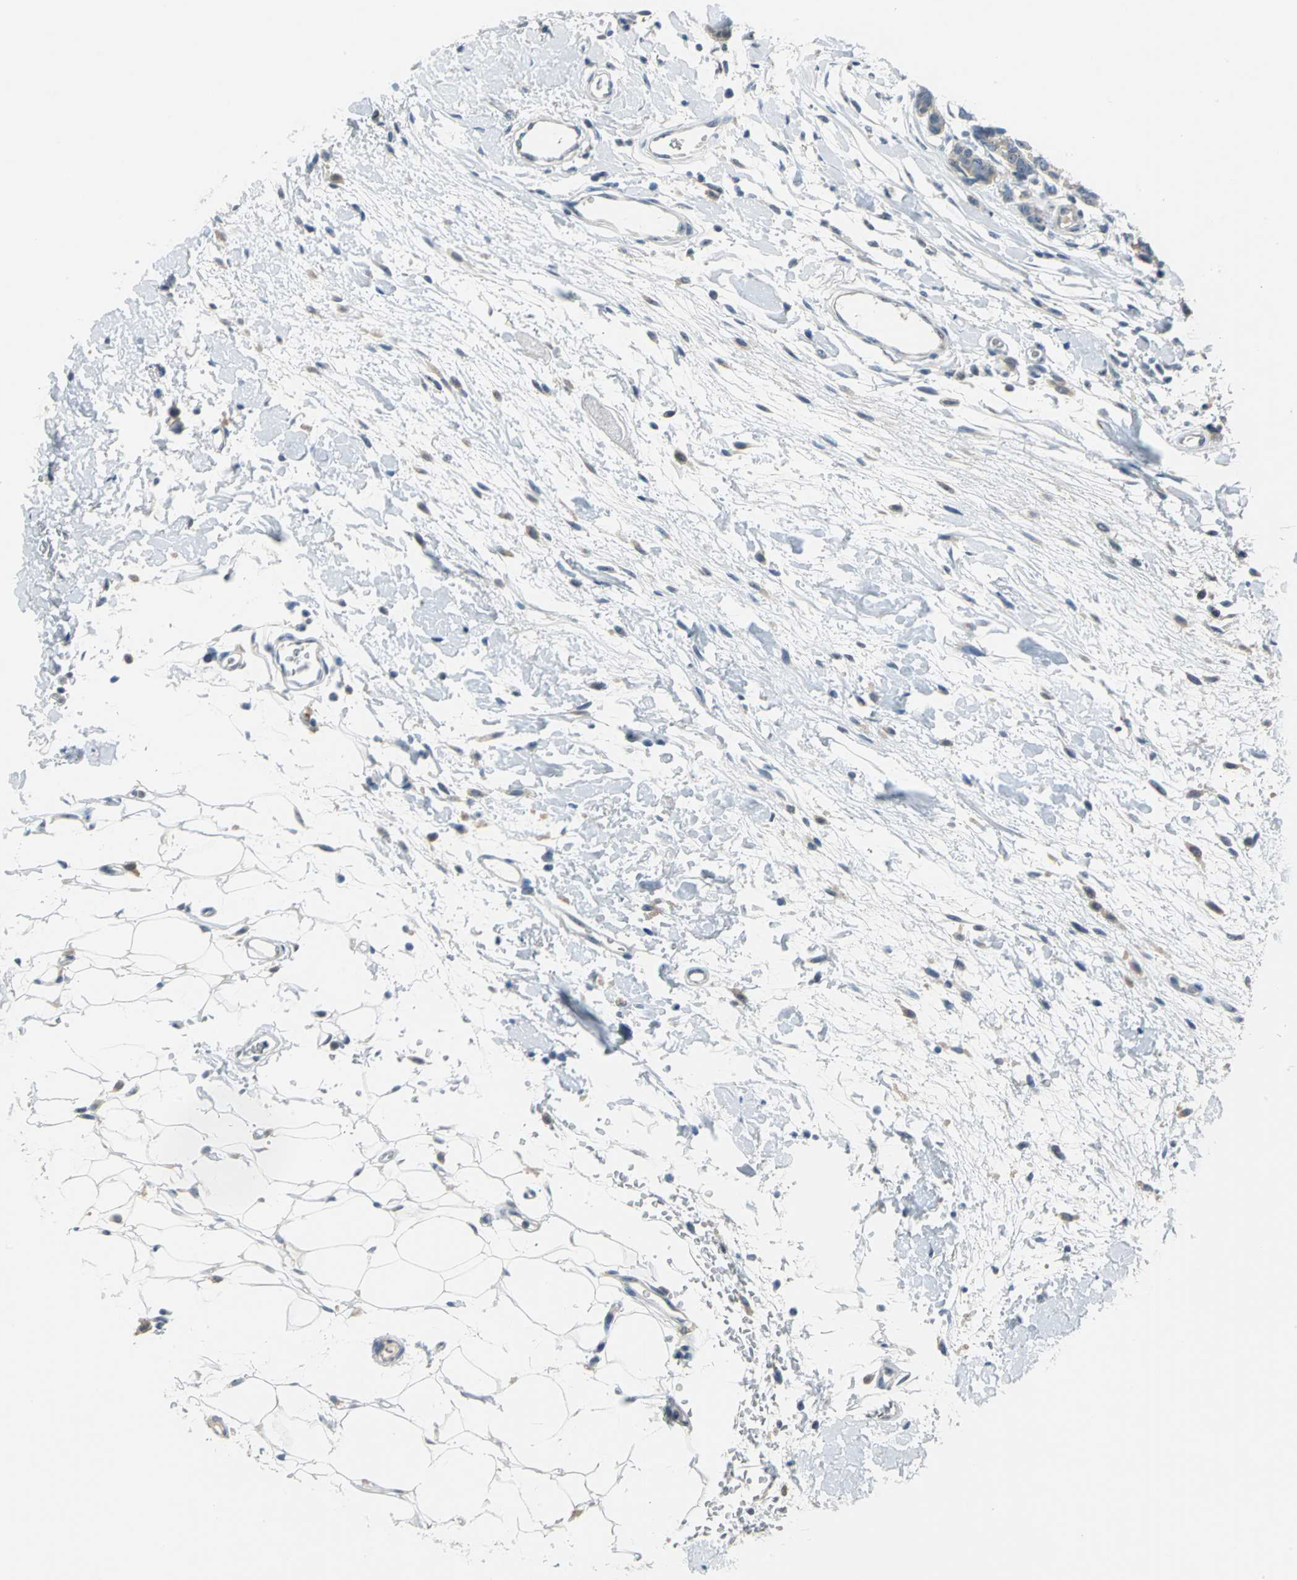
{"staining": {"intensity": "moderate", "quantity": "<25%", "location": "nuclear"}, "tissue": "breast cancer", "cell_type": "Tumor cells", "image_type": "cancer", "snomed": [{"axis": "morphology", "description": "Duct carcinoma"}, {"axis": "topography", "description": "Breast"}], "caption": "Moderate nuclear positivity for a protein is present in approximately <25% of tumor cells of breast cancer using IHC.", "gene": "MYBBP1A", "patient": {"sex": "female", "age": 87}}